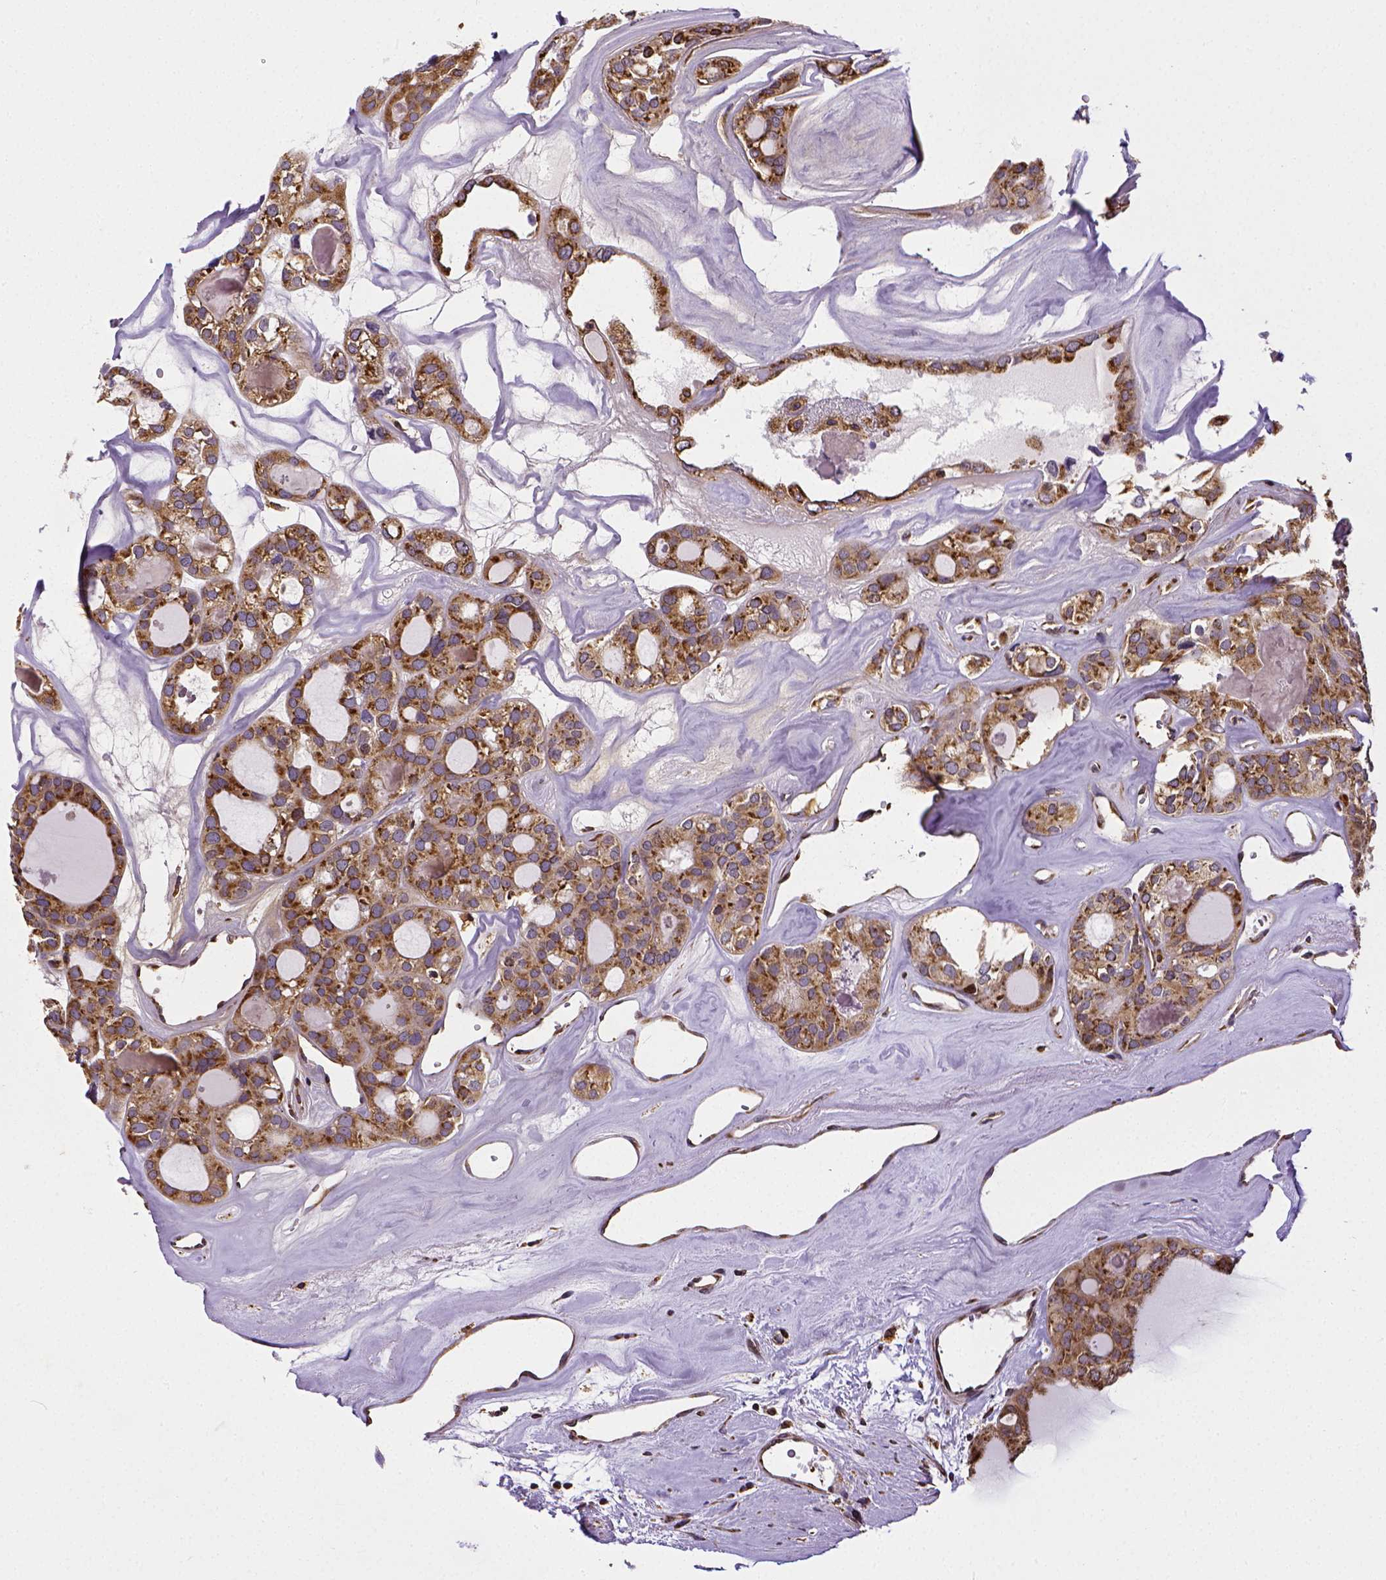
{"staining": {"intensity": "moderate", "quantity": ">75%", "location": "cytoplasmic/membranous"}, "tissue": "thyroid cancer", "cell_type": "Tumor cells", "image_type": "cancer", "snomed": [{"axis": "morphology", "description": "Follicular adenoma carcinoma, NOS"}, {"axis": "topography", "description": "Thyroid gland"}], "caption": "Immunohistochemistry of thyroid follicular adenoma carcinoma shows medium levels of moderate cytoplasmic/membranous expression in about >75% of tumor cells.", "gene": "MTDH", "patient": {"sex": "male", "age": 75}}